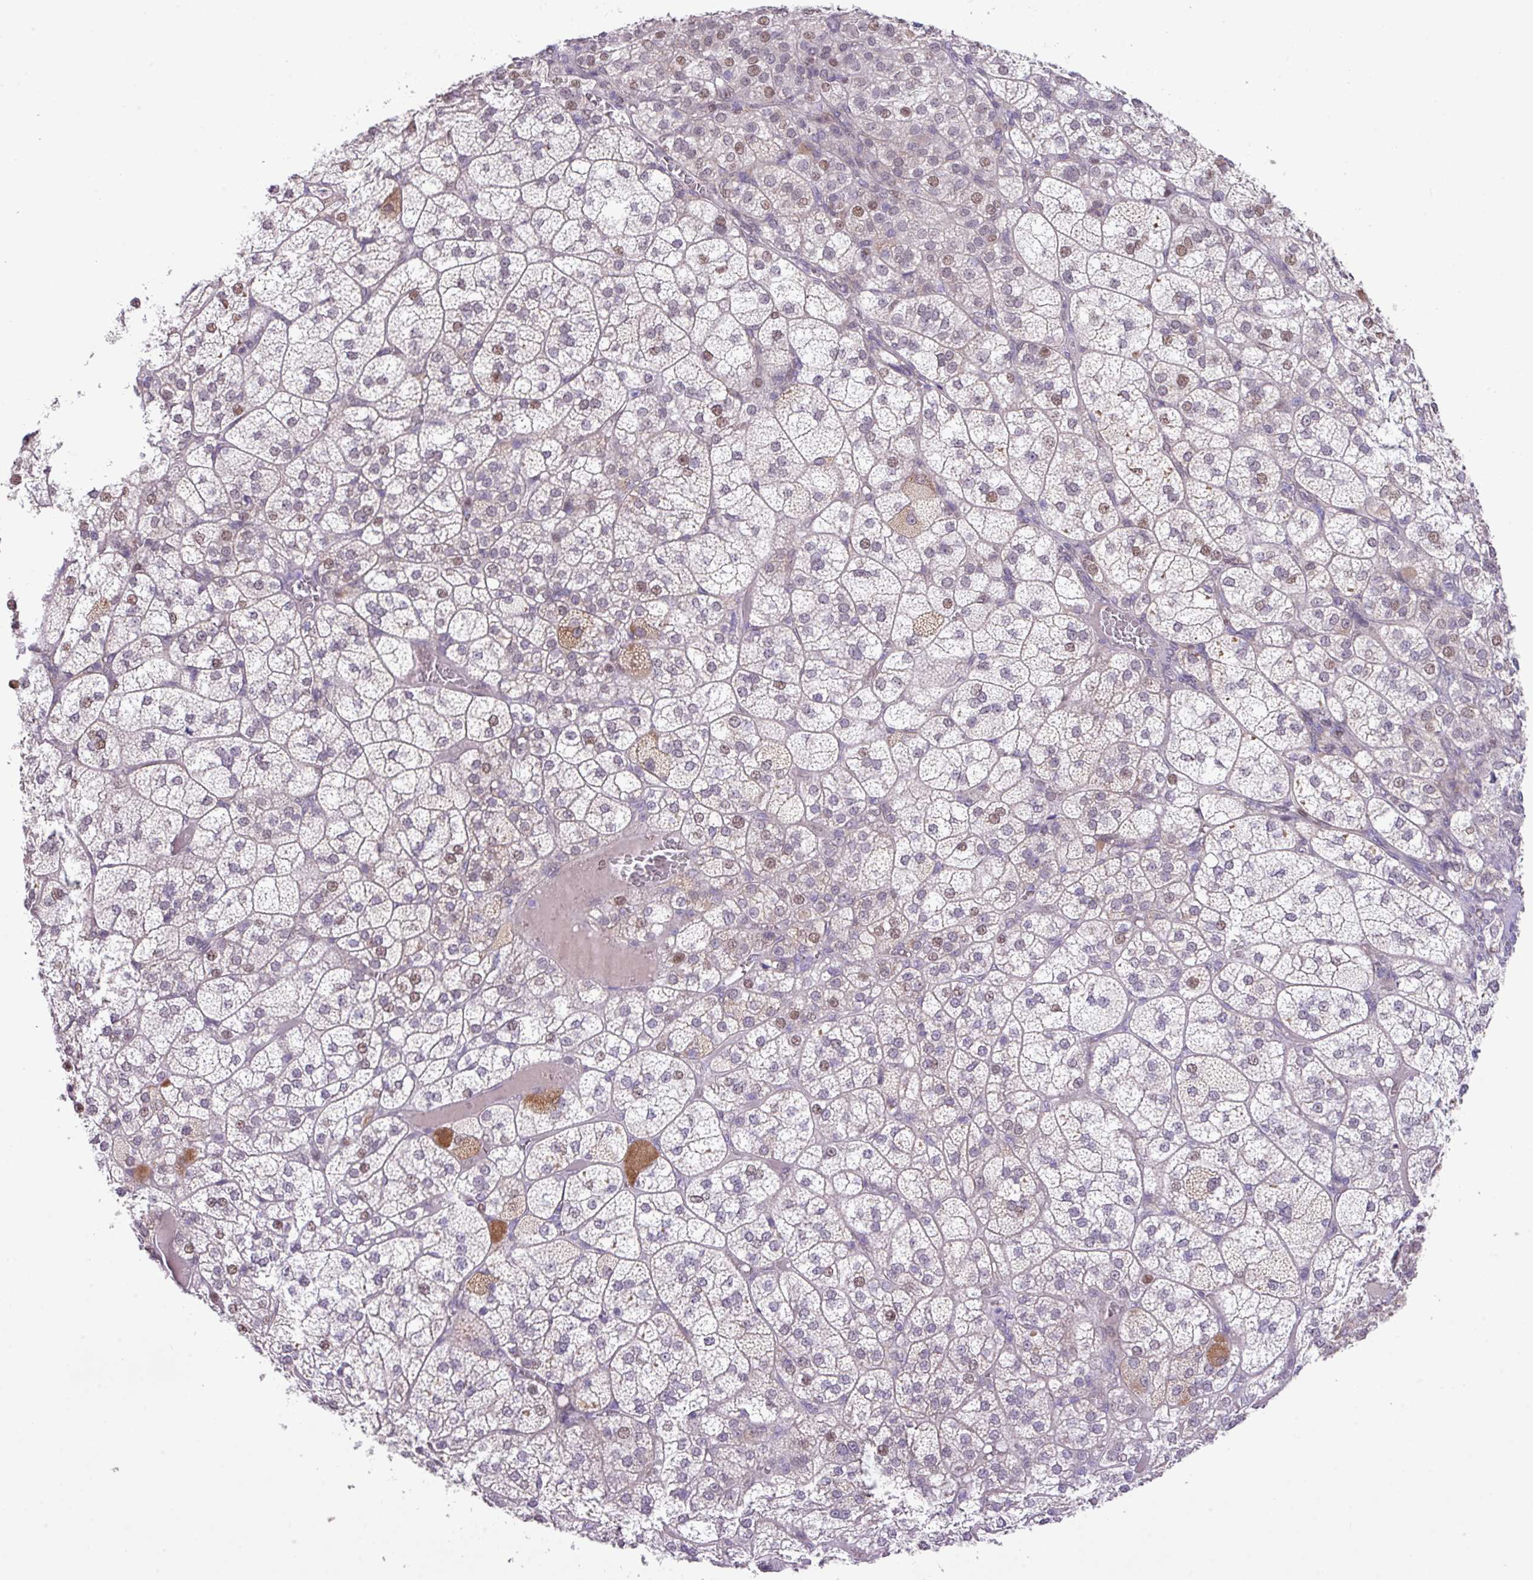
{"staining": {"intensity": "moderate", "quantity": "25%-75%", "location": "cytoplasmic/membranous,nuclear"}, "tissue": "adrenal gland", "cell_type": "Glandular cells", "image_type": "normal", "snomed": [{"axis": "morphology", "description": "Normal tissue, NOS"}, {"axis": "topography", "description": "Adrenal gland"}], "caption": "Immunohistochemistry of normal adrenal gland reveals medium levels of moderate cytoplasmic/membranous,nuclear positivity in approximately 25%-75% of glandular cells.", "gene": "ANKRD13B", "patient": {"sex": "female", "age": 60}}